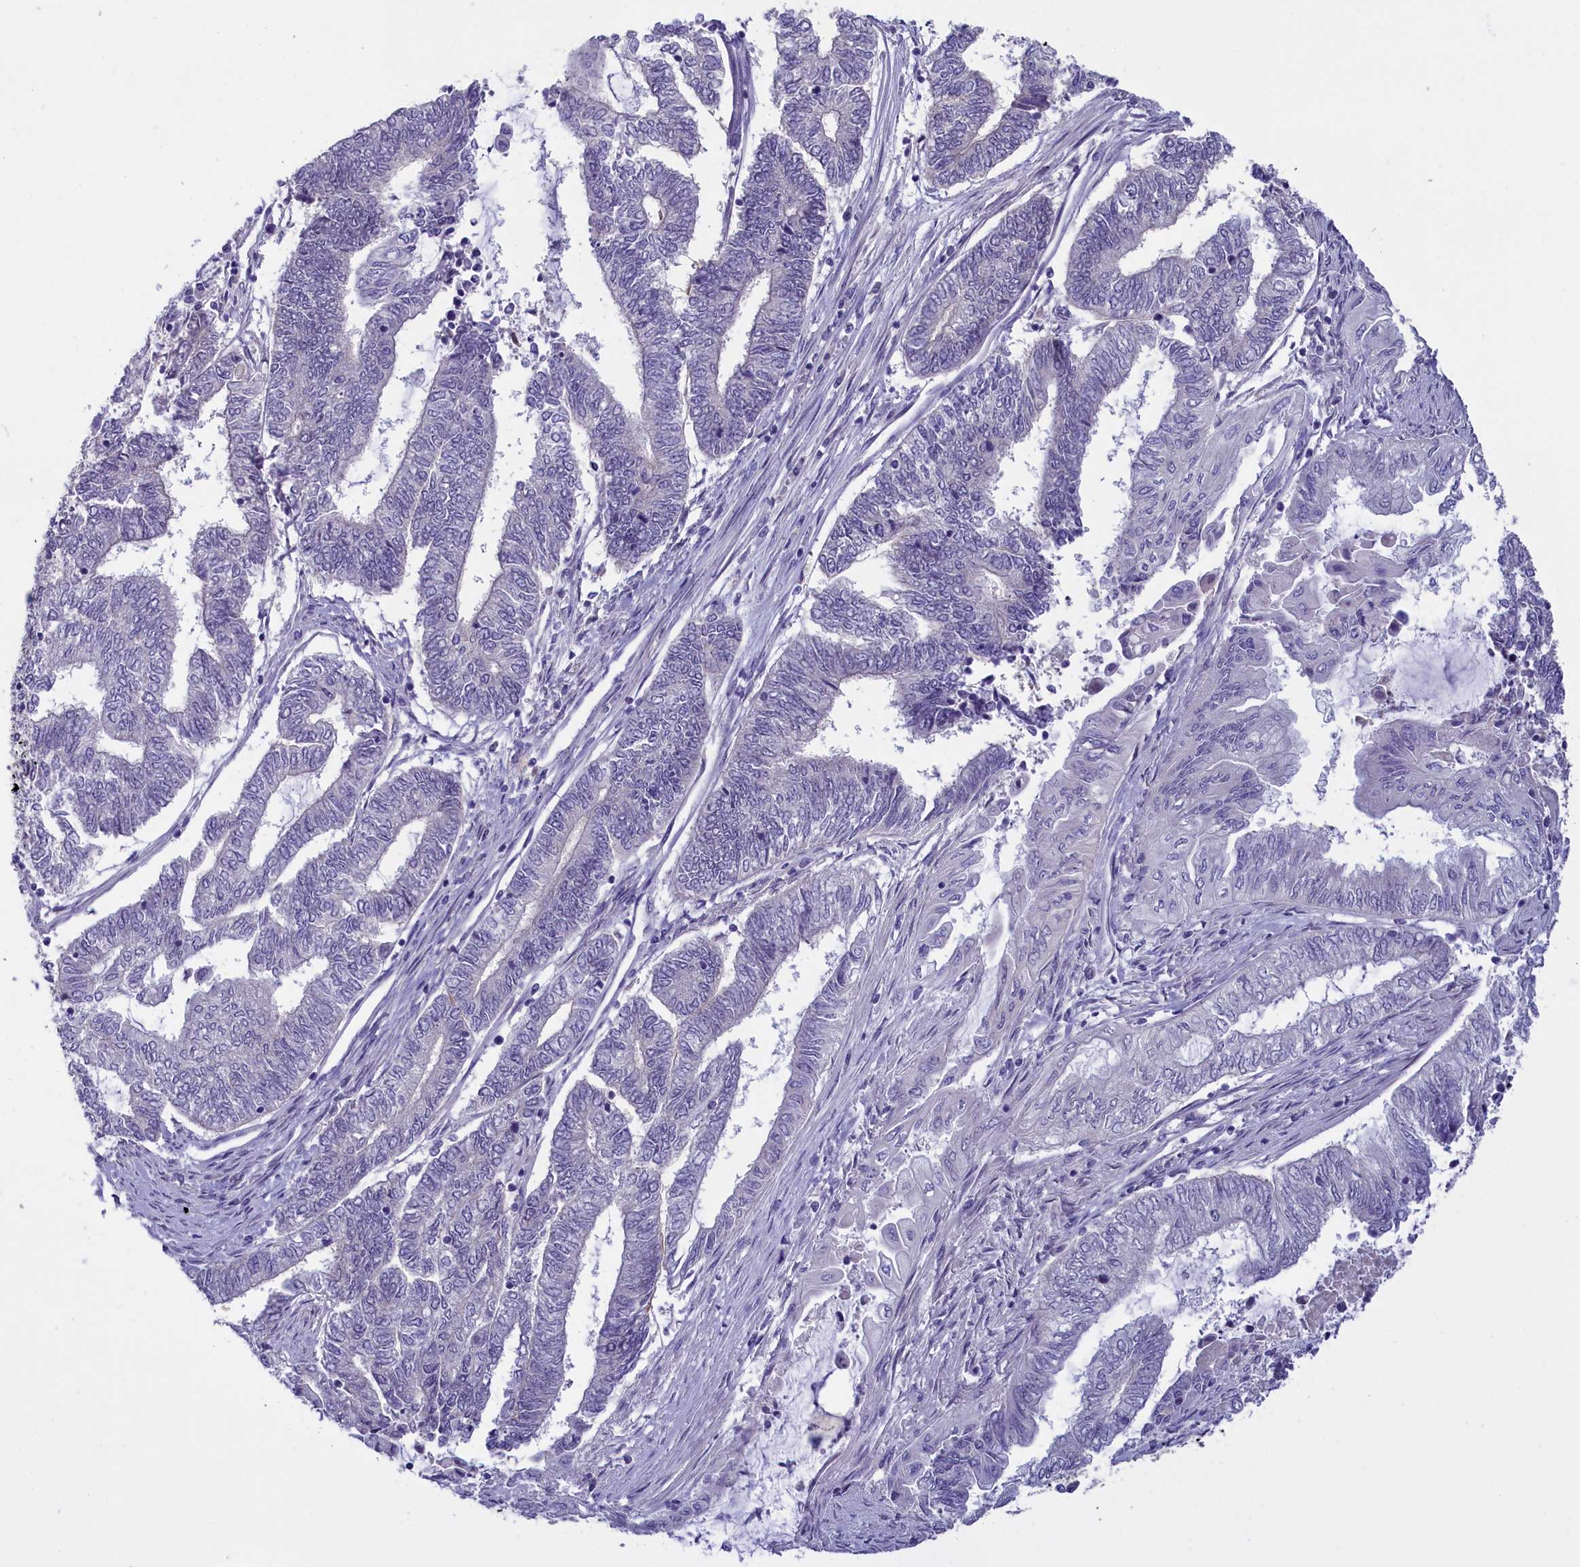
{"staining": {"intensity": "negative", "quantity": "none", "location": "none"}, "tissue": "endometrial cancer", "cell_type": "Tumor cells", "image_type": "cancer", "snomed": [{"axis": "morphology", "description": "Adenocarcinoma, NOS"}, {"axis": "topography", "description": "Uterus"}, {"axis": "topography", "description": "Endometrium"}], "caption": "An image of adenocarcinoma (endometrial) stained for a protein reveals no brown staining in tumor cells. The staining is performed using DAB brown chromogen with nuclei counter-stained in using hematoxylin.", "gene": "ENPP6", "patient": {"sex": "female", "age": 70}}